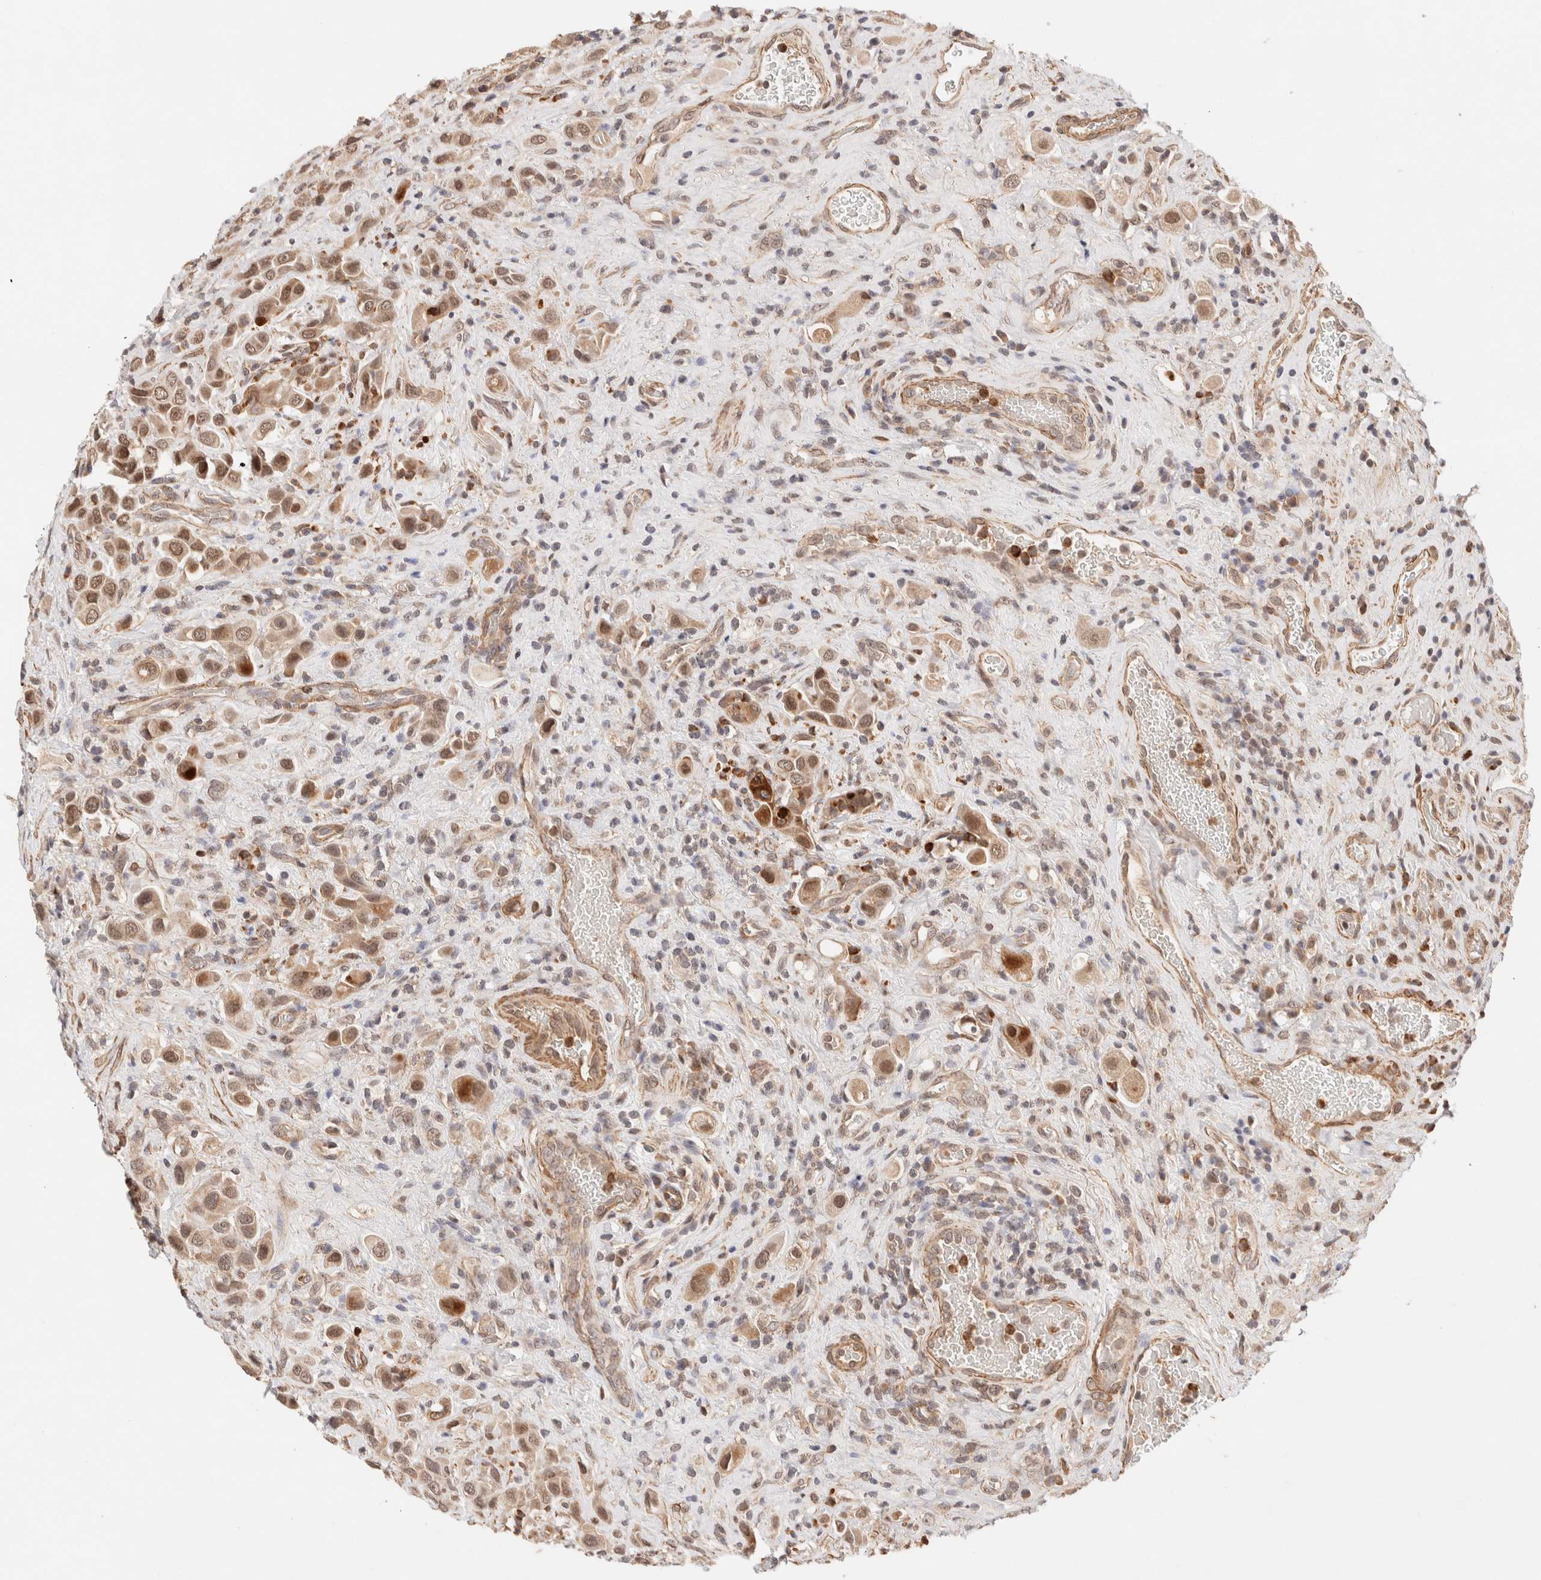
{"staining": {"intensity": "strong", "quantity": "25%-75%", "location": "cytoplasmic/membranous,nuclear"}, "tissue": "urothelial cancer", "cell_type": "Tumor cells", "image_type": "cancer", "snomed": [{"axis": "morphology", "description": "Urothelial carcinoma, High grade"}, {"axis": "topography", "description": "Urinary bladder"}], "caption": "An image of human urothelial carcinoma (high-grade) stained for a protein displays strong cytoplasmic/membranous and nuclear brown staining in tumor cells.", "gene": "BRPF3", "patient": {"sex": "male", "age": 50}}